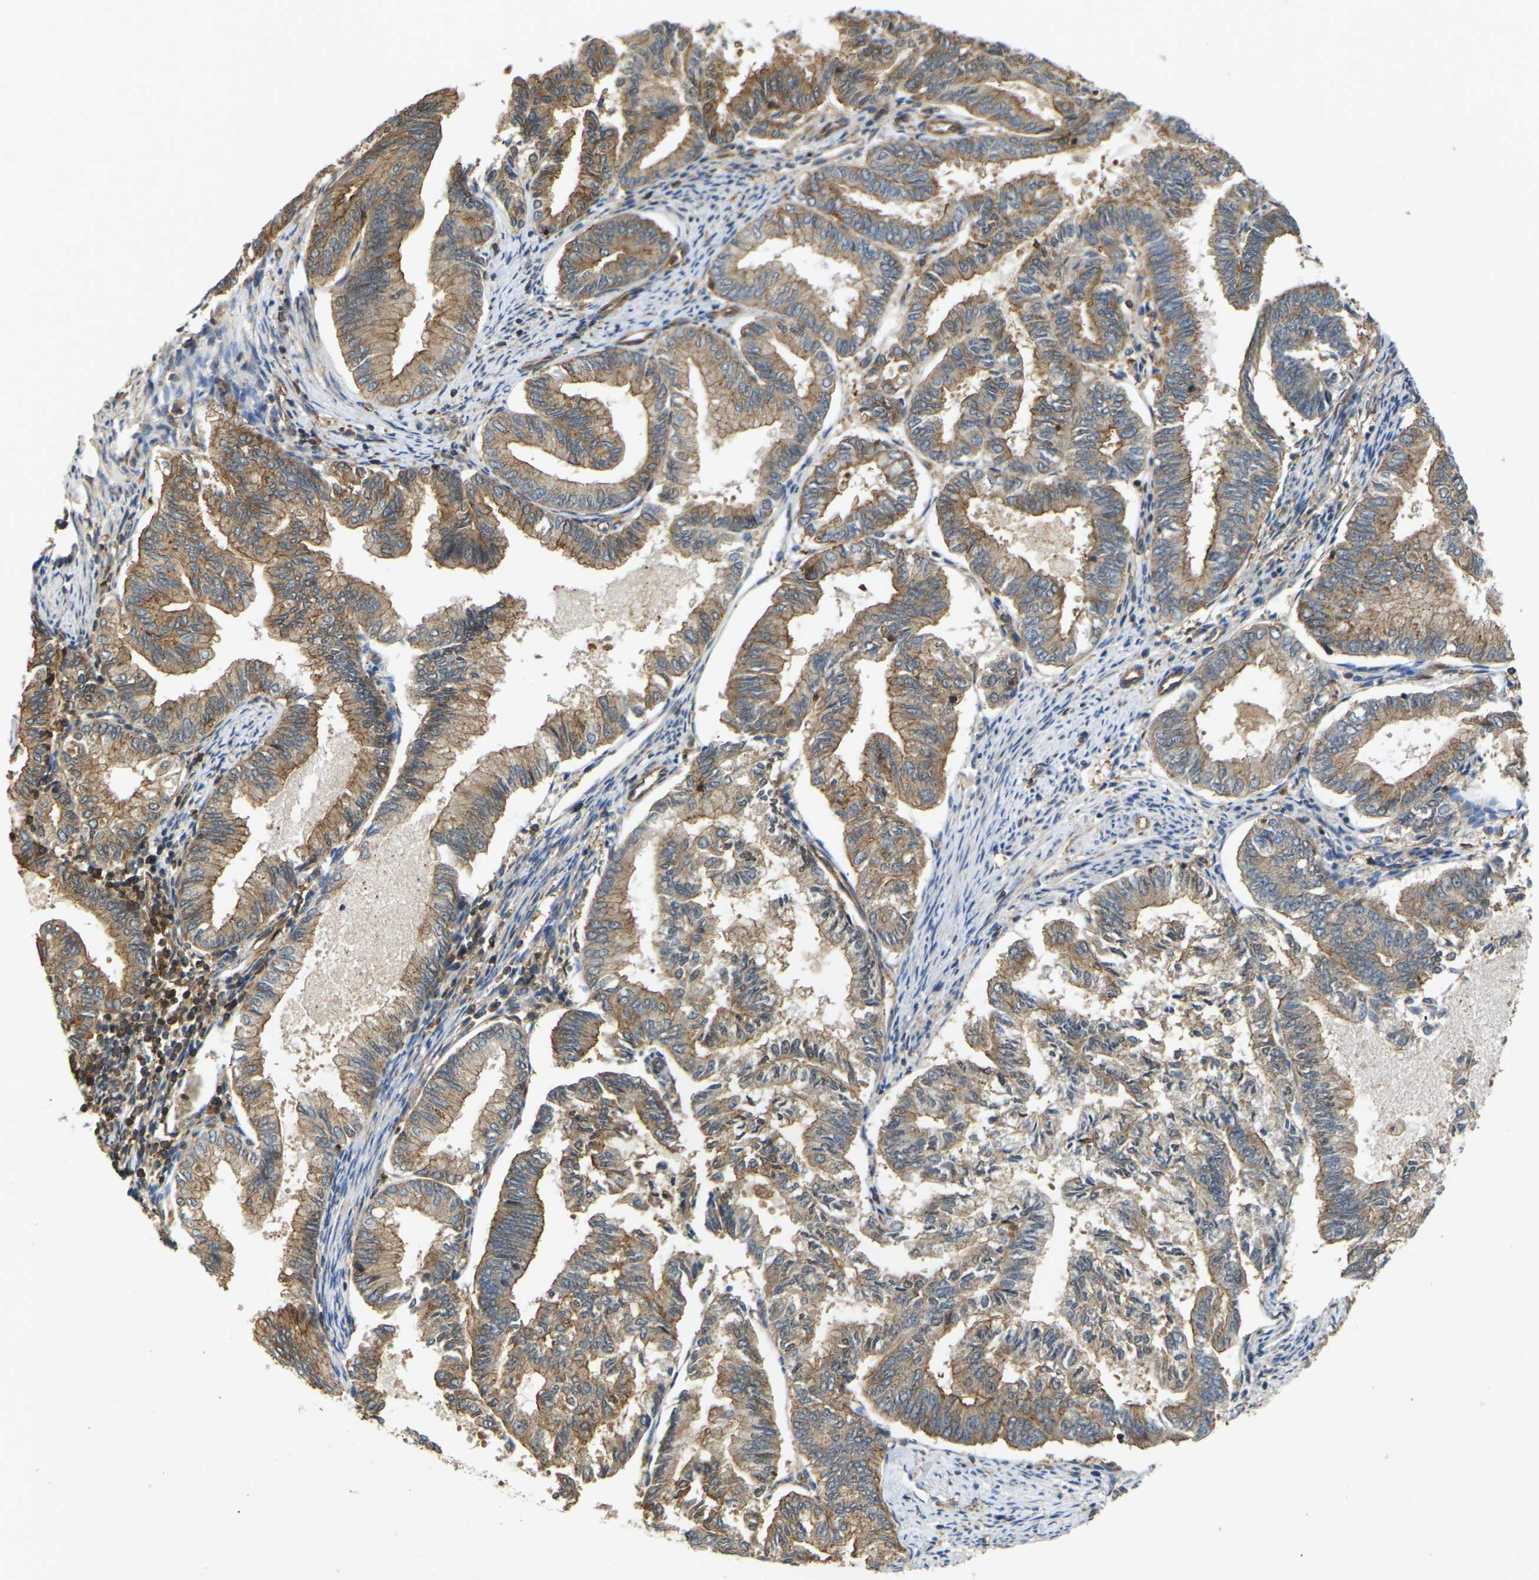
{"staining": {"intensity": "moderate", "quantity": ">75%", "location": "cytoplasmic/membranous"}, "tissue": "endometrial cancer", "cell_type": "Tumor cells", "image_type": "cancer", "snomed": [{"axis": "morphology", "description": "Adenocarcinoma, NOS"}, {"axis": "topography", "description": "Endometrium"}], "caption": "Moderate cytoplasmic/membranous expression is identified in approximately >75% of tumor cells in endometrial adenocarcinoma. (DAB IHC with brightfield microscopy, high magnification).", "gene": "IQGAP1", "patient": {"sex": "female", "age": 86}}